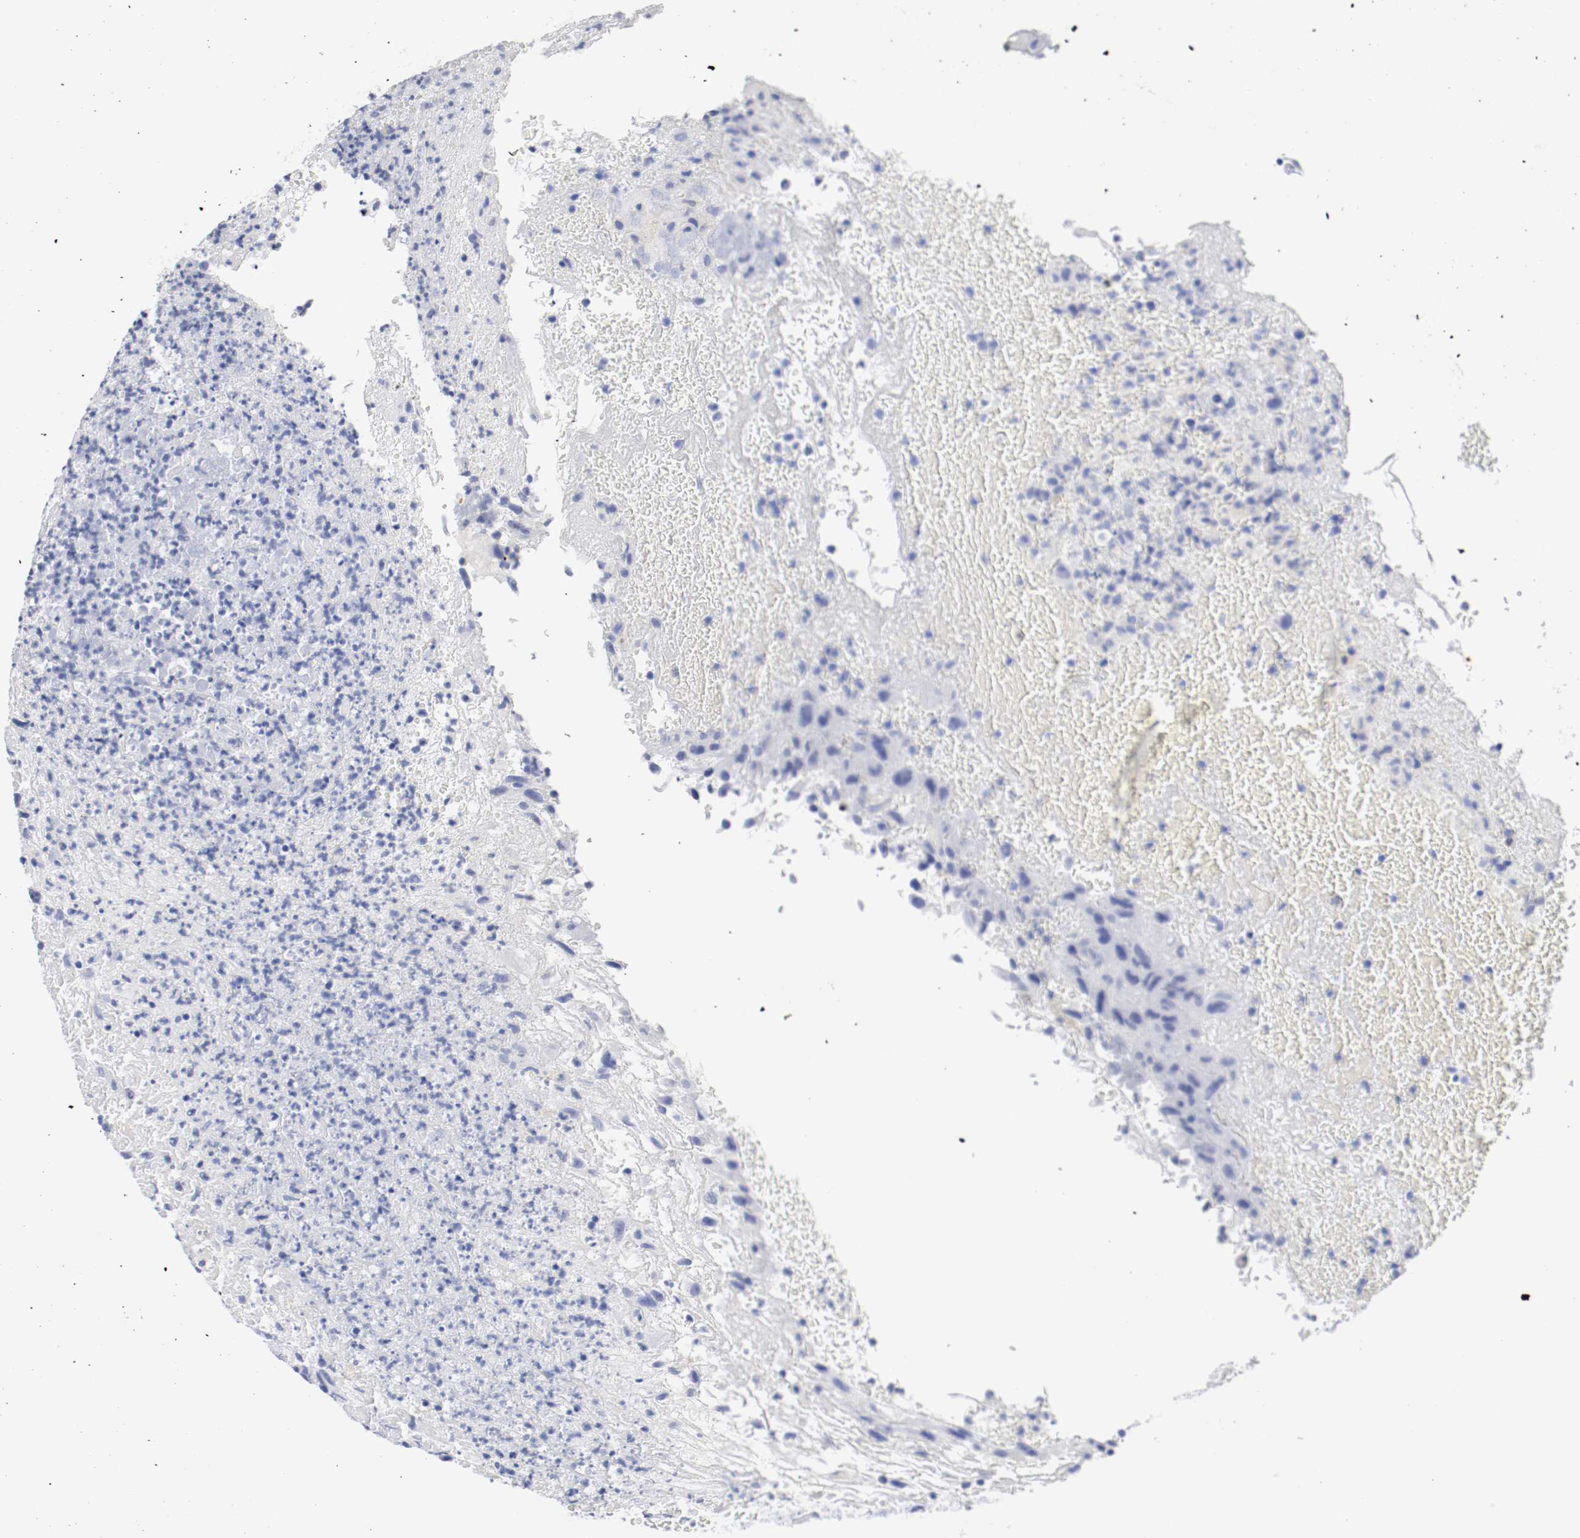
{"staining": {"intensity": "negative", "quantity": "none", "location": "none"}, "tissue": "urothelial cancer", "cell_type": "Tumor cells", "image_type": "cancer", "snomed": [{"axis": "morphology", "description": "Urothelial carcinoma, High grade"}, {"axis": "topography", "description": "Urinary bladder"}], "caption": "Tumor cells show no significant protein positivity in urothelial cancer. (DAB (3,3'-diaminobenzidine) immunohistochemistry (IHC) with hematoxylin counter stain).", "gene": "GAD1", "patient": {"sex": "male", "age": 66}}